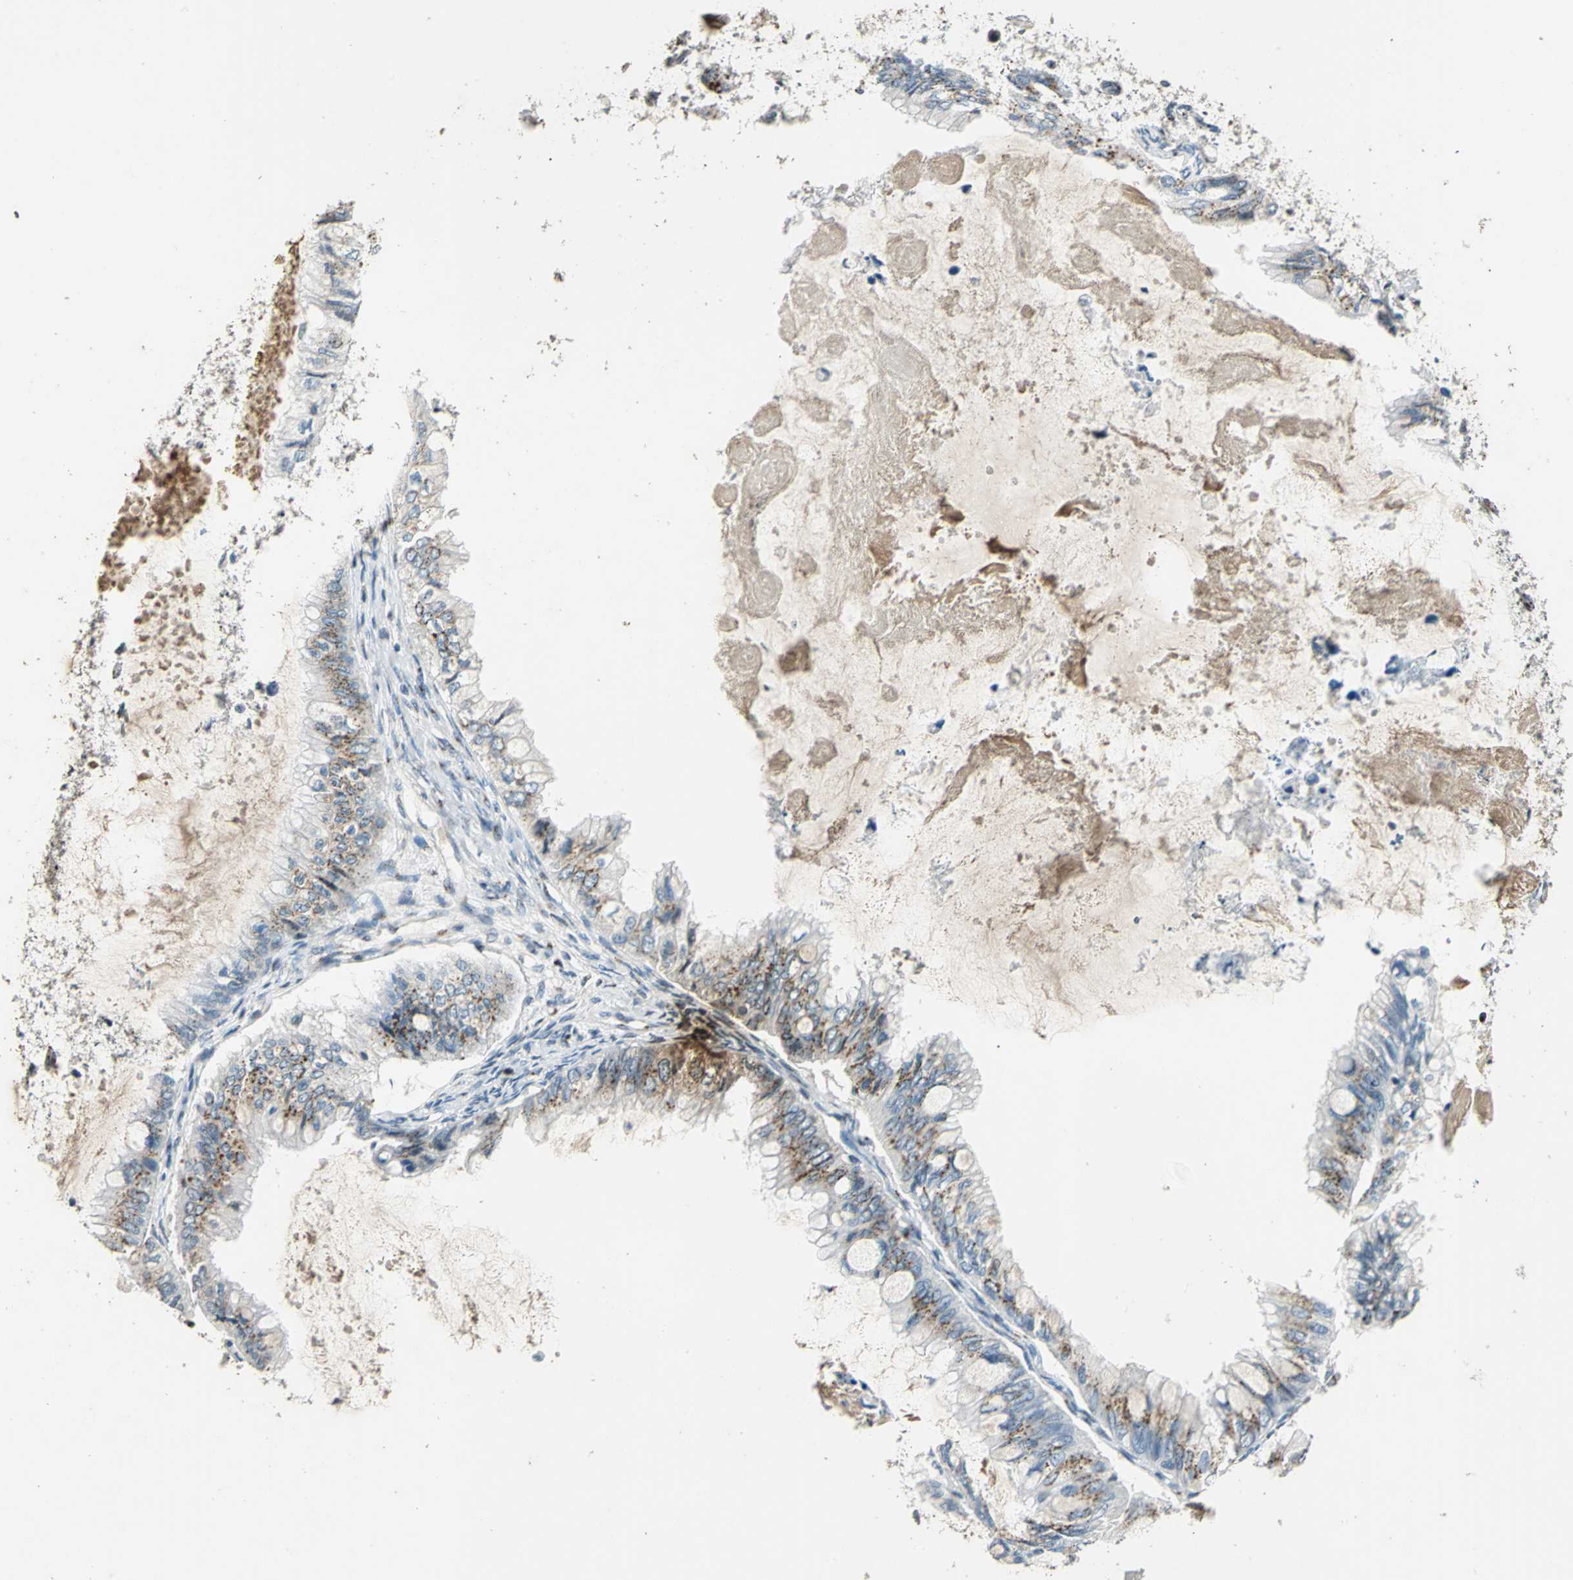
{"staining": {"intensity": "weak", "quantity": "25%-75%", "location": "cytoplasmic/membranous"}, "tissue": "ovarian cancer", "cell_type": "Tumor cells", "image_type": "cancer", "snomed": [{"axis": "morphology", "description": "Cystadenocarcinoma, mucinous, NOS"}, {"axis": "topography", "description": "Ovary"}], "caption": "The micrograph shows immunohistochemical staining of ovarian cancer (mucinous cystadenocarcinoma). There is weak cytoplasmic/membranous staining is identified in approximately 25%-75% of tumor cells.", "gene": "TMEM115", "patient": {"sex": "female", "age": 80}}